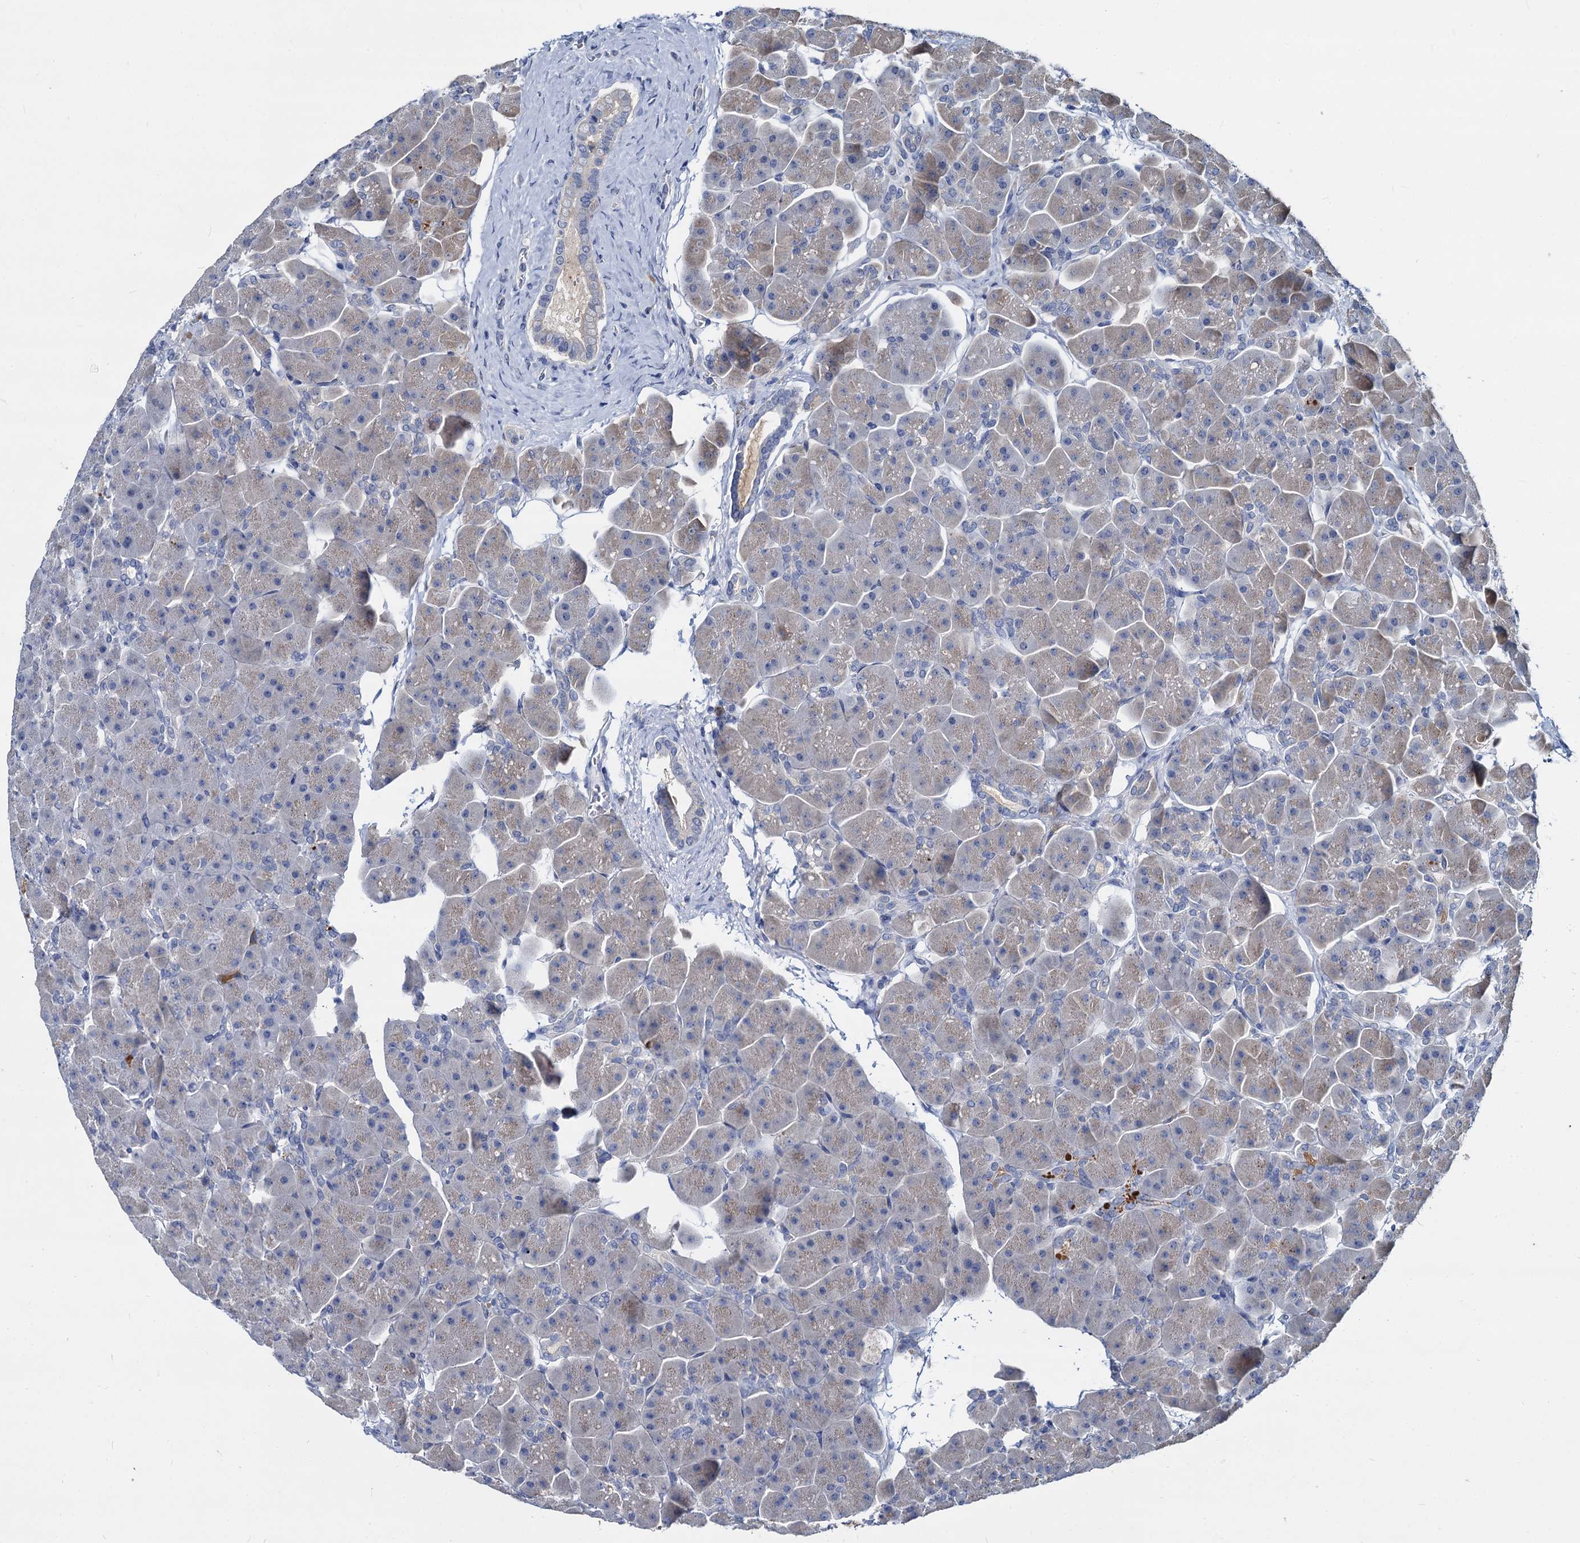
{"staining": {"intensity": "moderate", "quantity": "<25%", "location": "cytoplasmic/membranous"}, "tissue": "pancreas", "cell_type": "Exocrine glandular cells", "image_type": "normal", "snomed": [{"axis": "morphology", "description": "Normal tissue, NOS"}, {"axis": "topography", "description": "Pancreas"}], "caption": "IHC histopathology image of unremarkable human pancreas stained for a protein (brown), which shows low levels of moderate cytoplasmic/membranous expression in approximately <25% of exocrine glandular cells.", "gene": "CCDC184", "patient": {"sex": "male", "age": 66}}